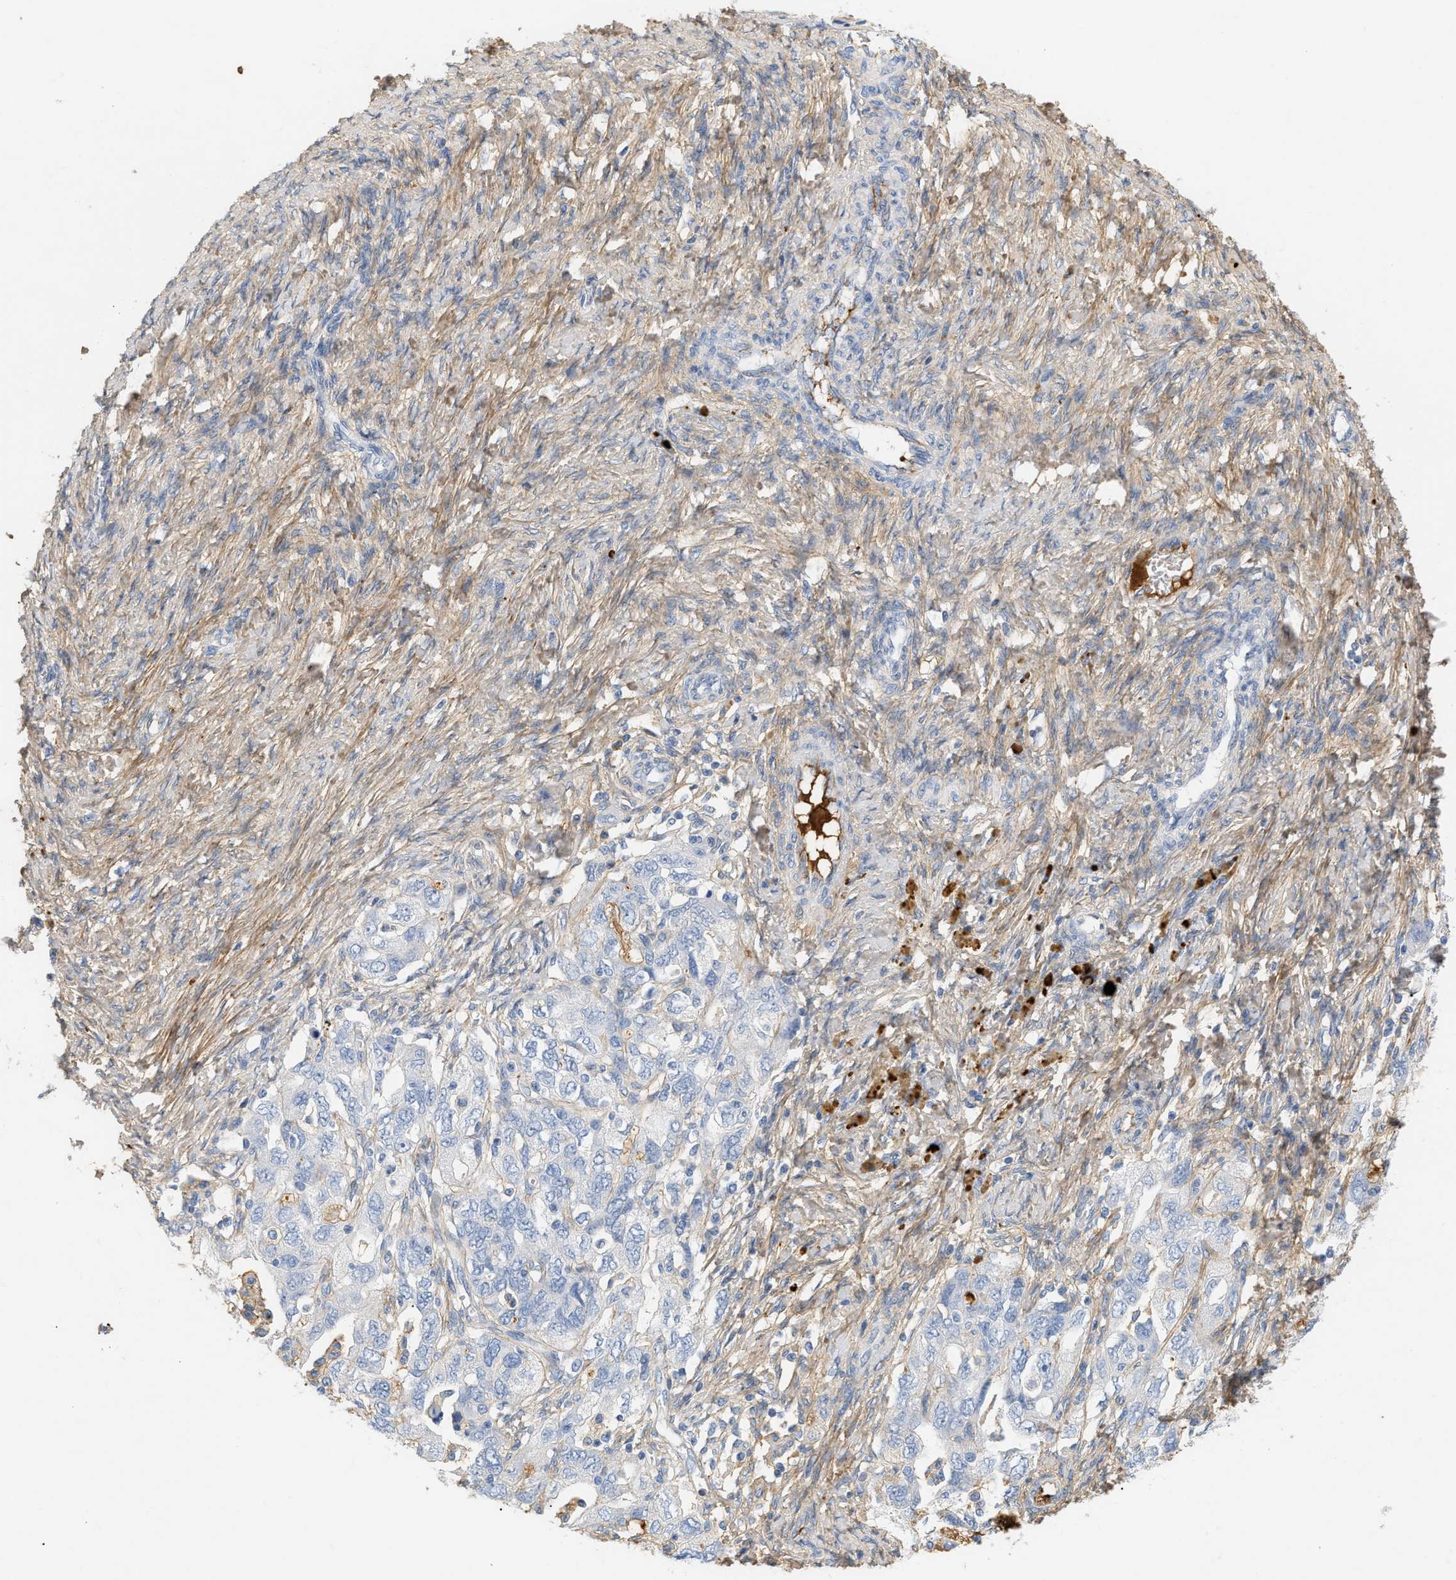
{"staining": {"intensity": "negative", "quantity": "none", "location": "none"}, "tissue": "ovarian cancer", "cell_type": "Tumor cells", "image_type": "cancer", "snomed": [{"axis": "morphology", "description": "Carcinoma, NOS"}, {"axis": "morphology", "description": "Cystadenocarcinoma, serous, NOS"}, {"axis": "topography", "description": "Ovary"}], "caption": "The immunohistochemistry photomicrograph has no significant expression in tumor cells of ovarian serous cystadenocarcinoma tissue. (DAB immunohistochemistry (IHC) with hematoxylin counter stain).", "gene": "CFH", "patient": {"sex": "female", "age": 69}}